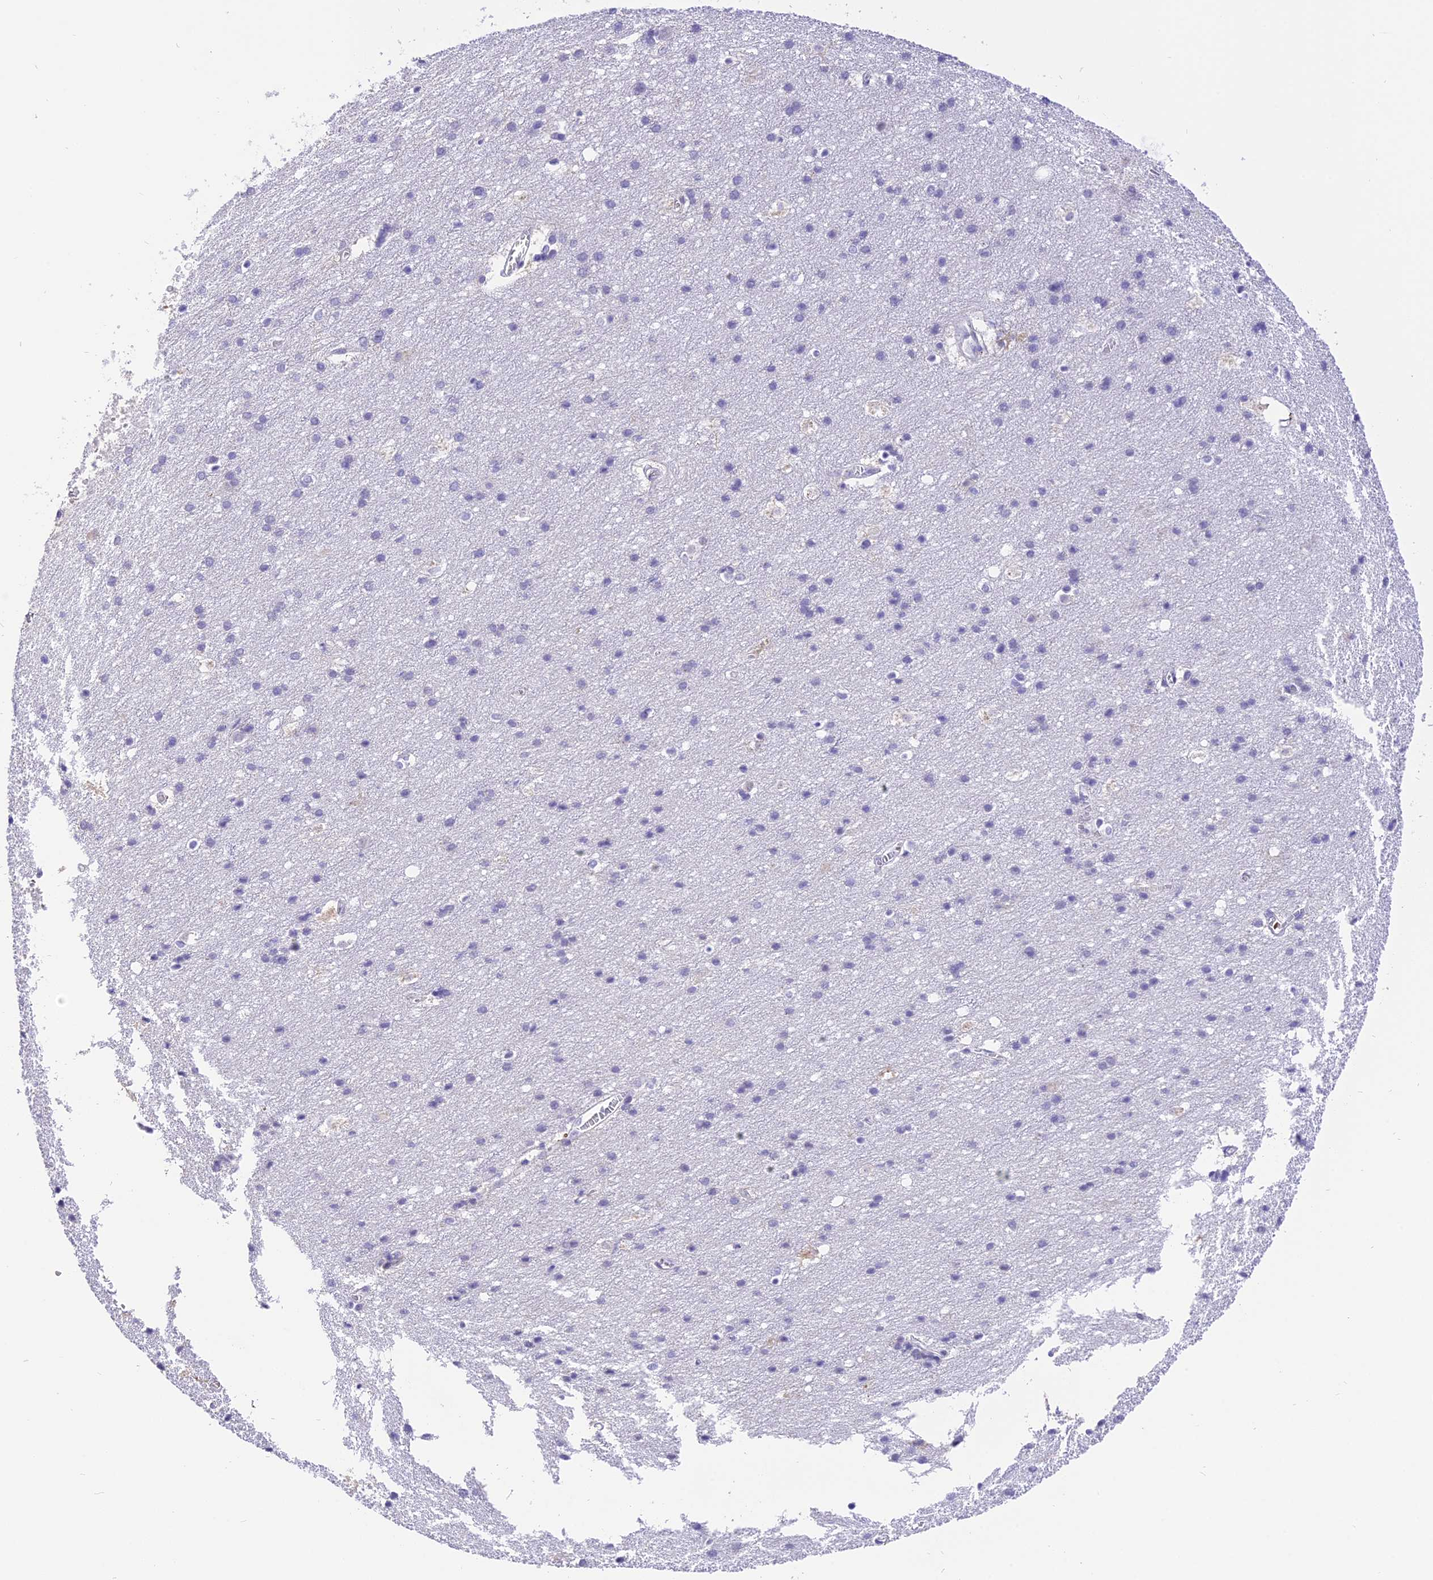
{"staining": {"intensity": "negative", "quantity": "none", "location": "none"}, "tissue": "cerebral cortex", "cell_type": "Endothelial cells", "image_type": "normal", "snomed": [{"axis": "morphology", "description": "Normal tissue, NOS"}, {"axis": "topography", "description": "Cerebral cortex"}], "caption": "A micrograph of cerebral cortex stained for a protein reveals no brown staining in endothelial cells.", "gene": "AHSP", "patient": {"sex": "male", "age": 54}}